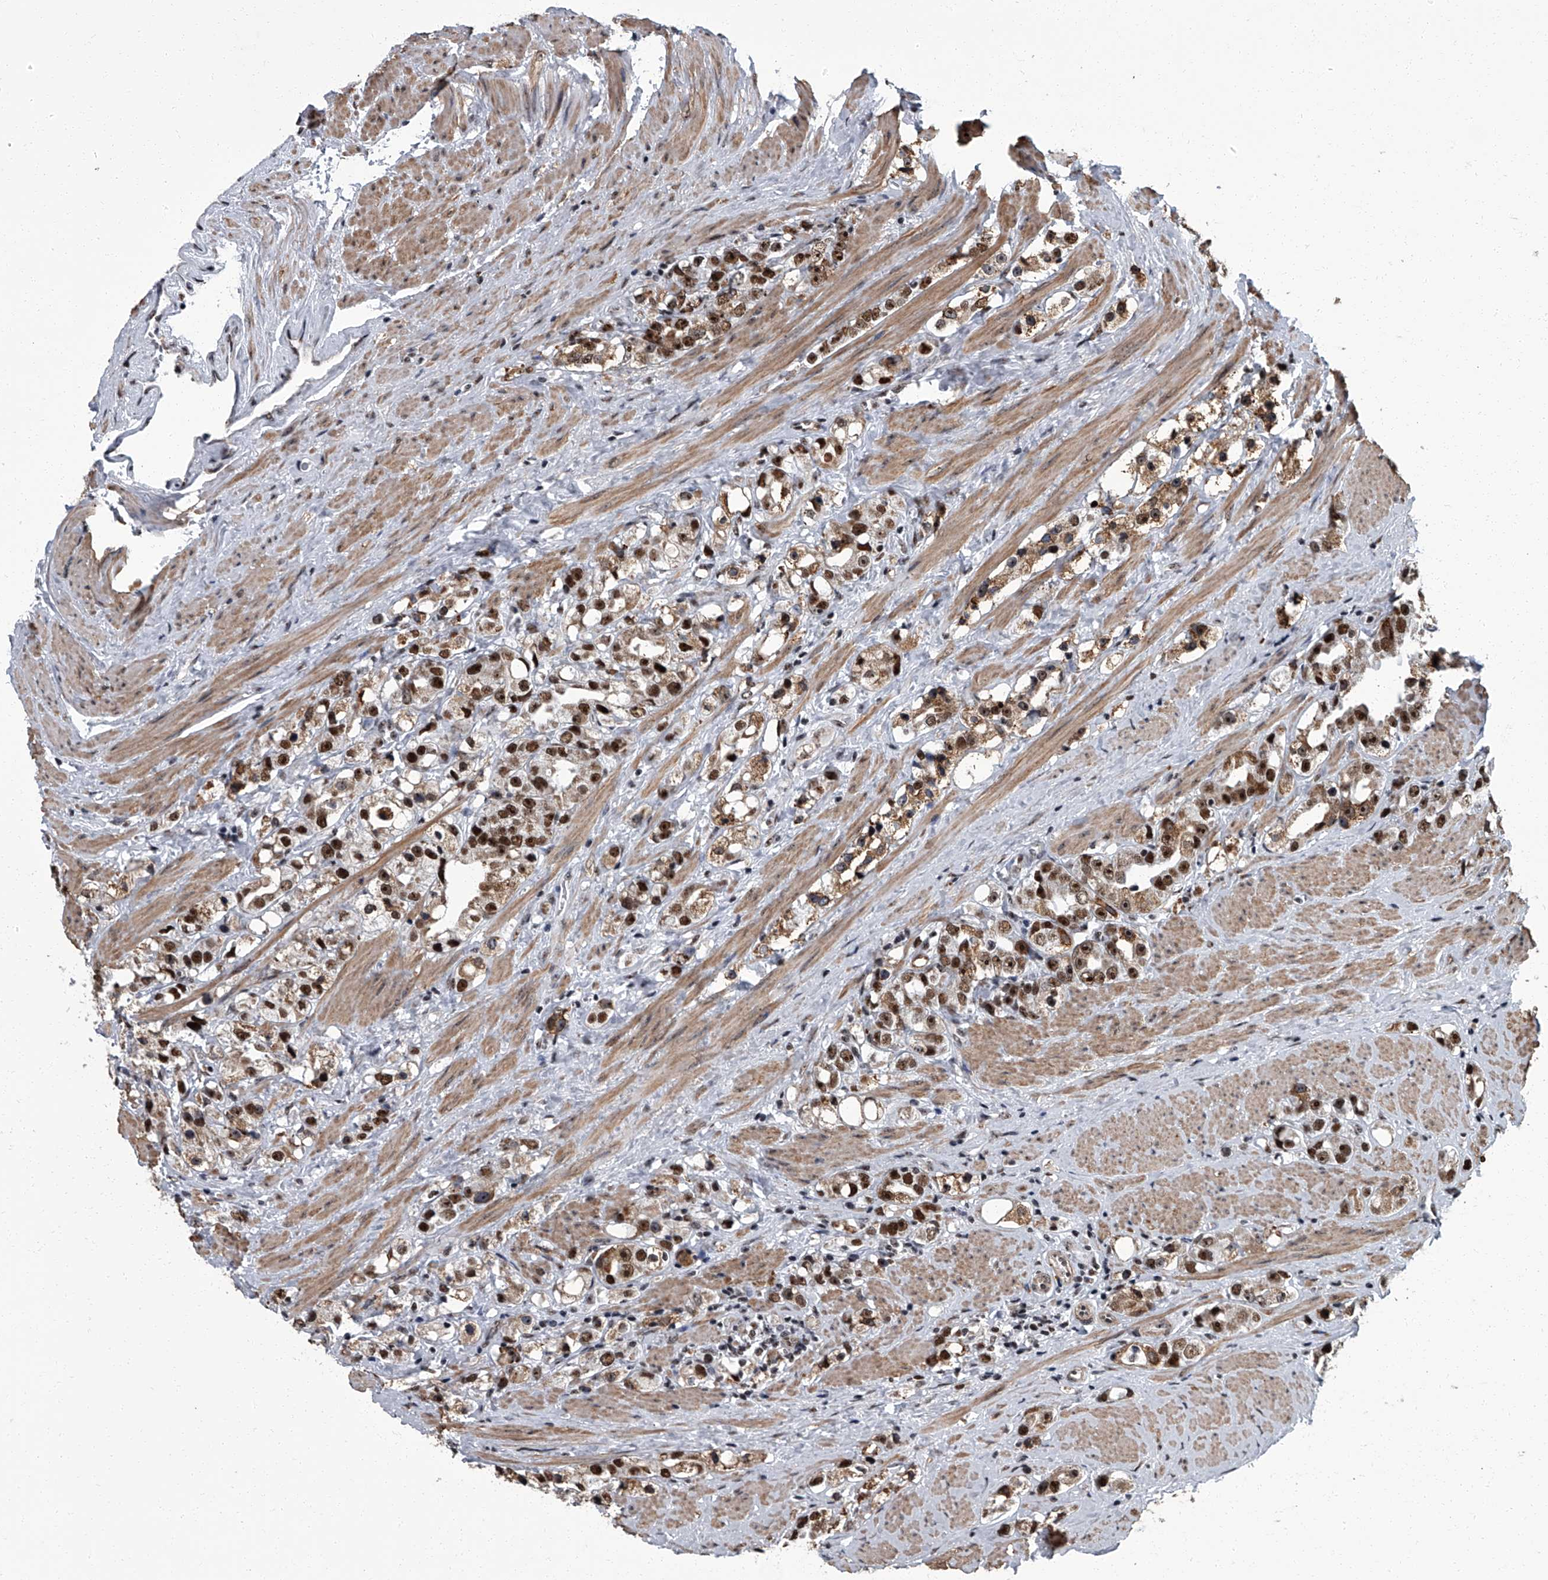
{"staining": {"intensity": "strong", "quantity": ">75%", "location": "cytoplasmic/membranous,nuclear"}, "tissue": "prostate cancer", "cell_type": "Tumor cells", "image_type": "cancer", "snomed": [{"axis": "morphology", "description": "Adenocarcinoma, NOS"}, {"axis": "topography", "description": "Prostate"}], "caption": "A brown stain labels strong cytoplasmic/membranous and nuclear expression of a protein in human adenocarcinoma (prostate) tumor cells.", "gene": "ZNF518B", "patient": {"sex": "male", "age": 79}}